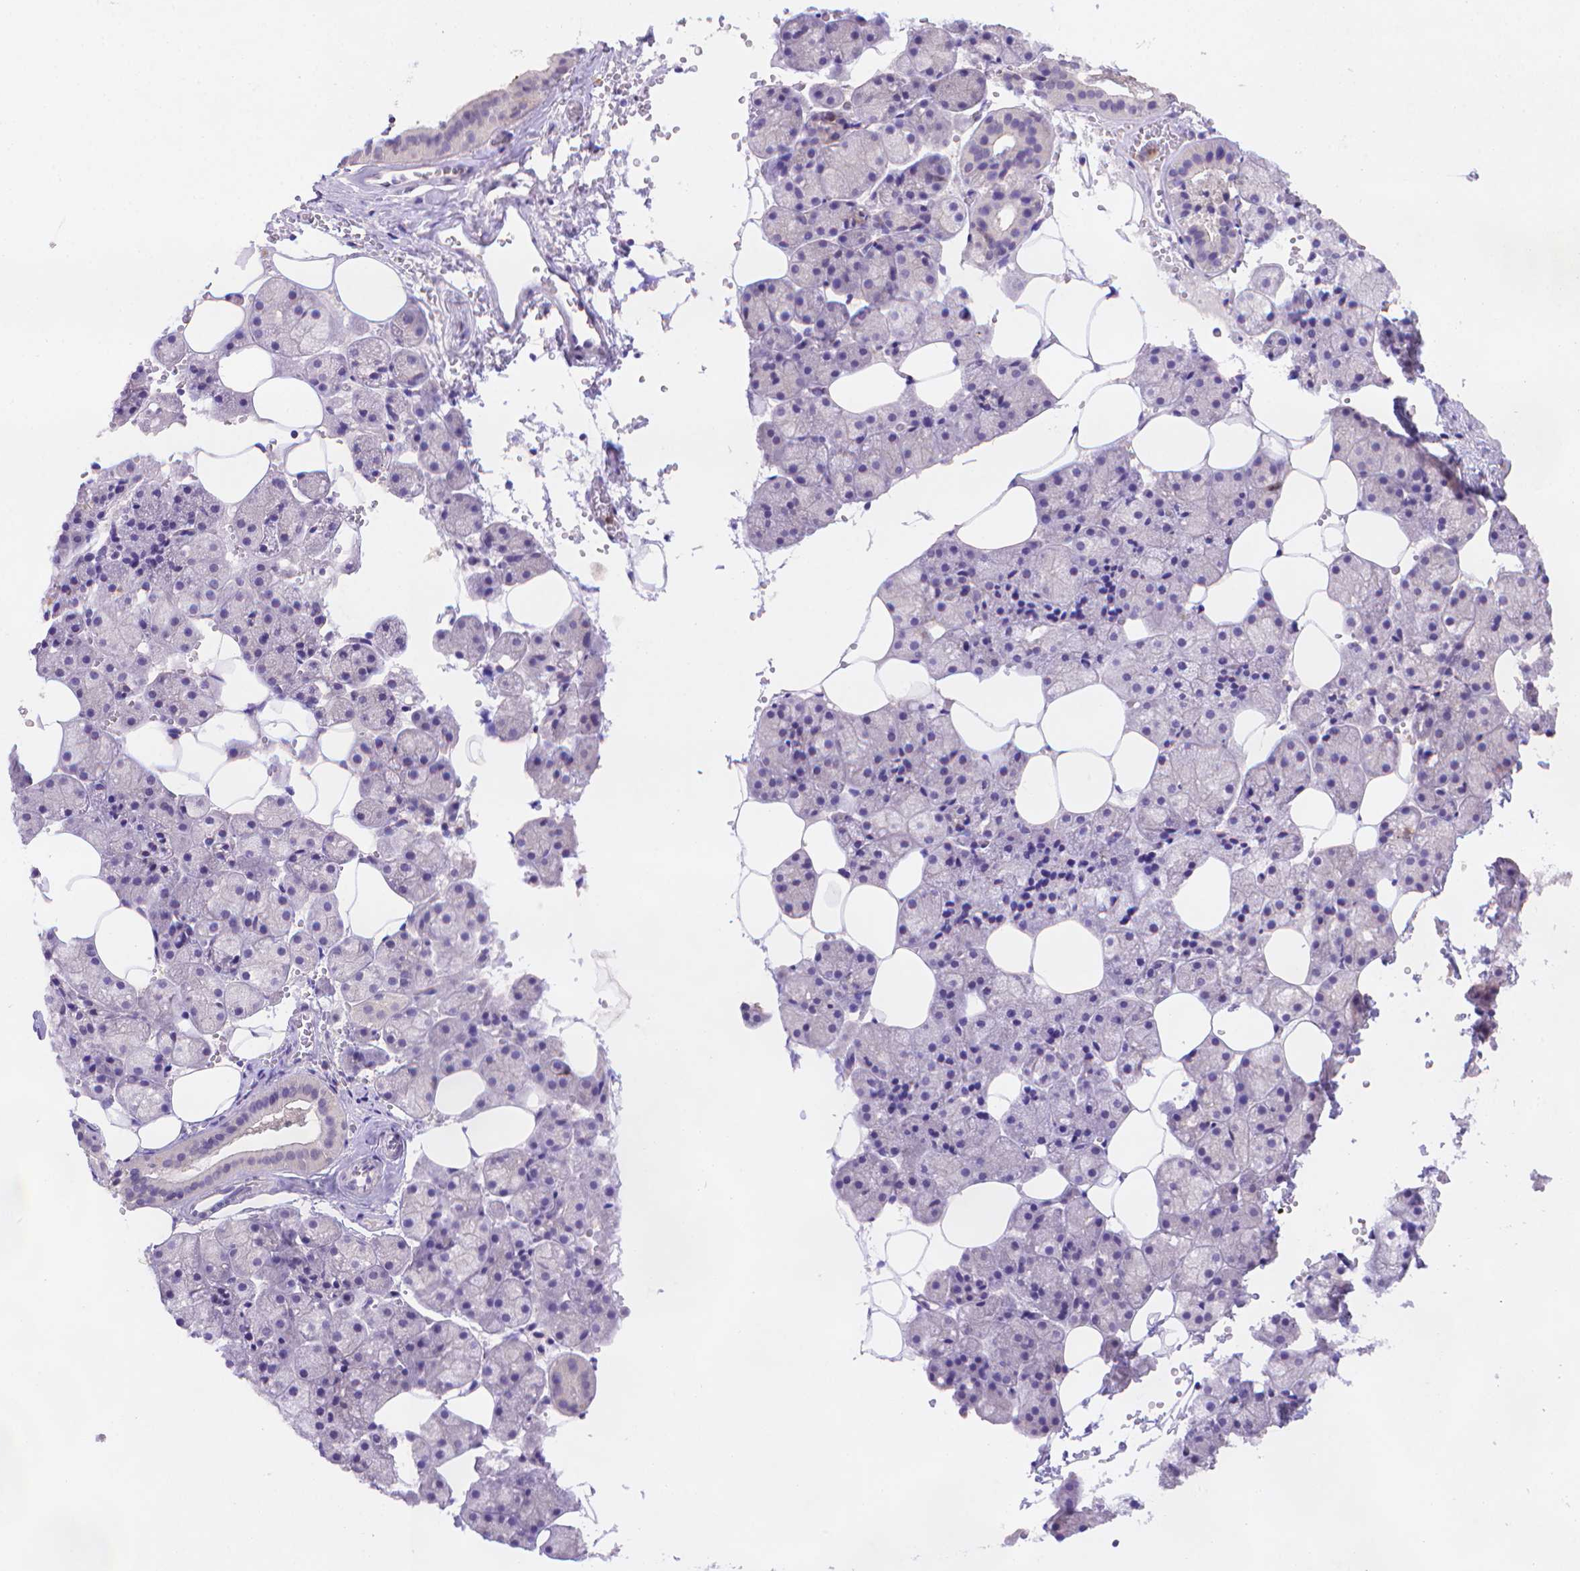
{"staining": {"intensity": "negative", "quantity": "none", "location": "none"}, "tissue": "salivary gland", "cell_type": "Glandular cells", "image_type": "normal", "snomed": [{"axis": "morphology", "description": "Normal tissue, NOS"}, {"axis": "topography", "description": "Salivary gland"}], "caption": "Human salivary gland stained for a protein using immunohistochemistry exhibits no positivity in glandular cells.", "gene": "FGD2", "patient": {"sex": "male", "age": 38}}